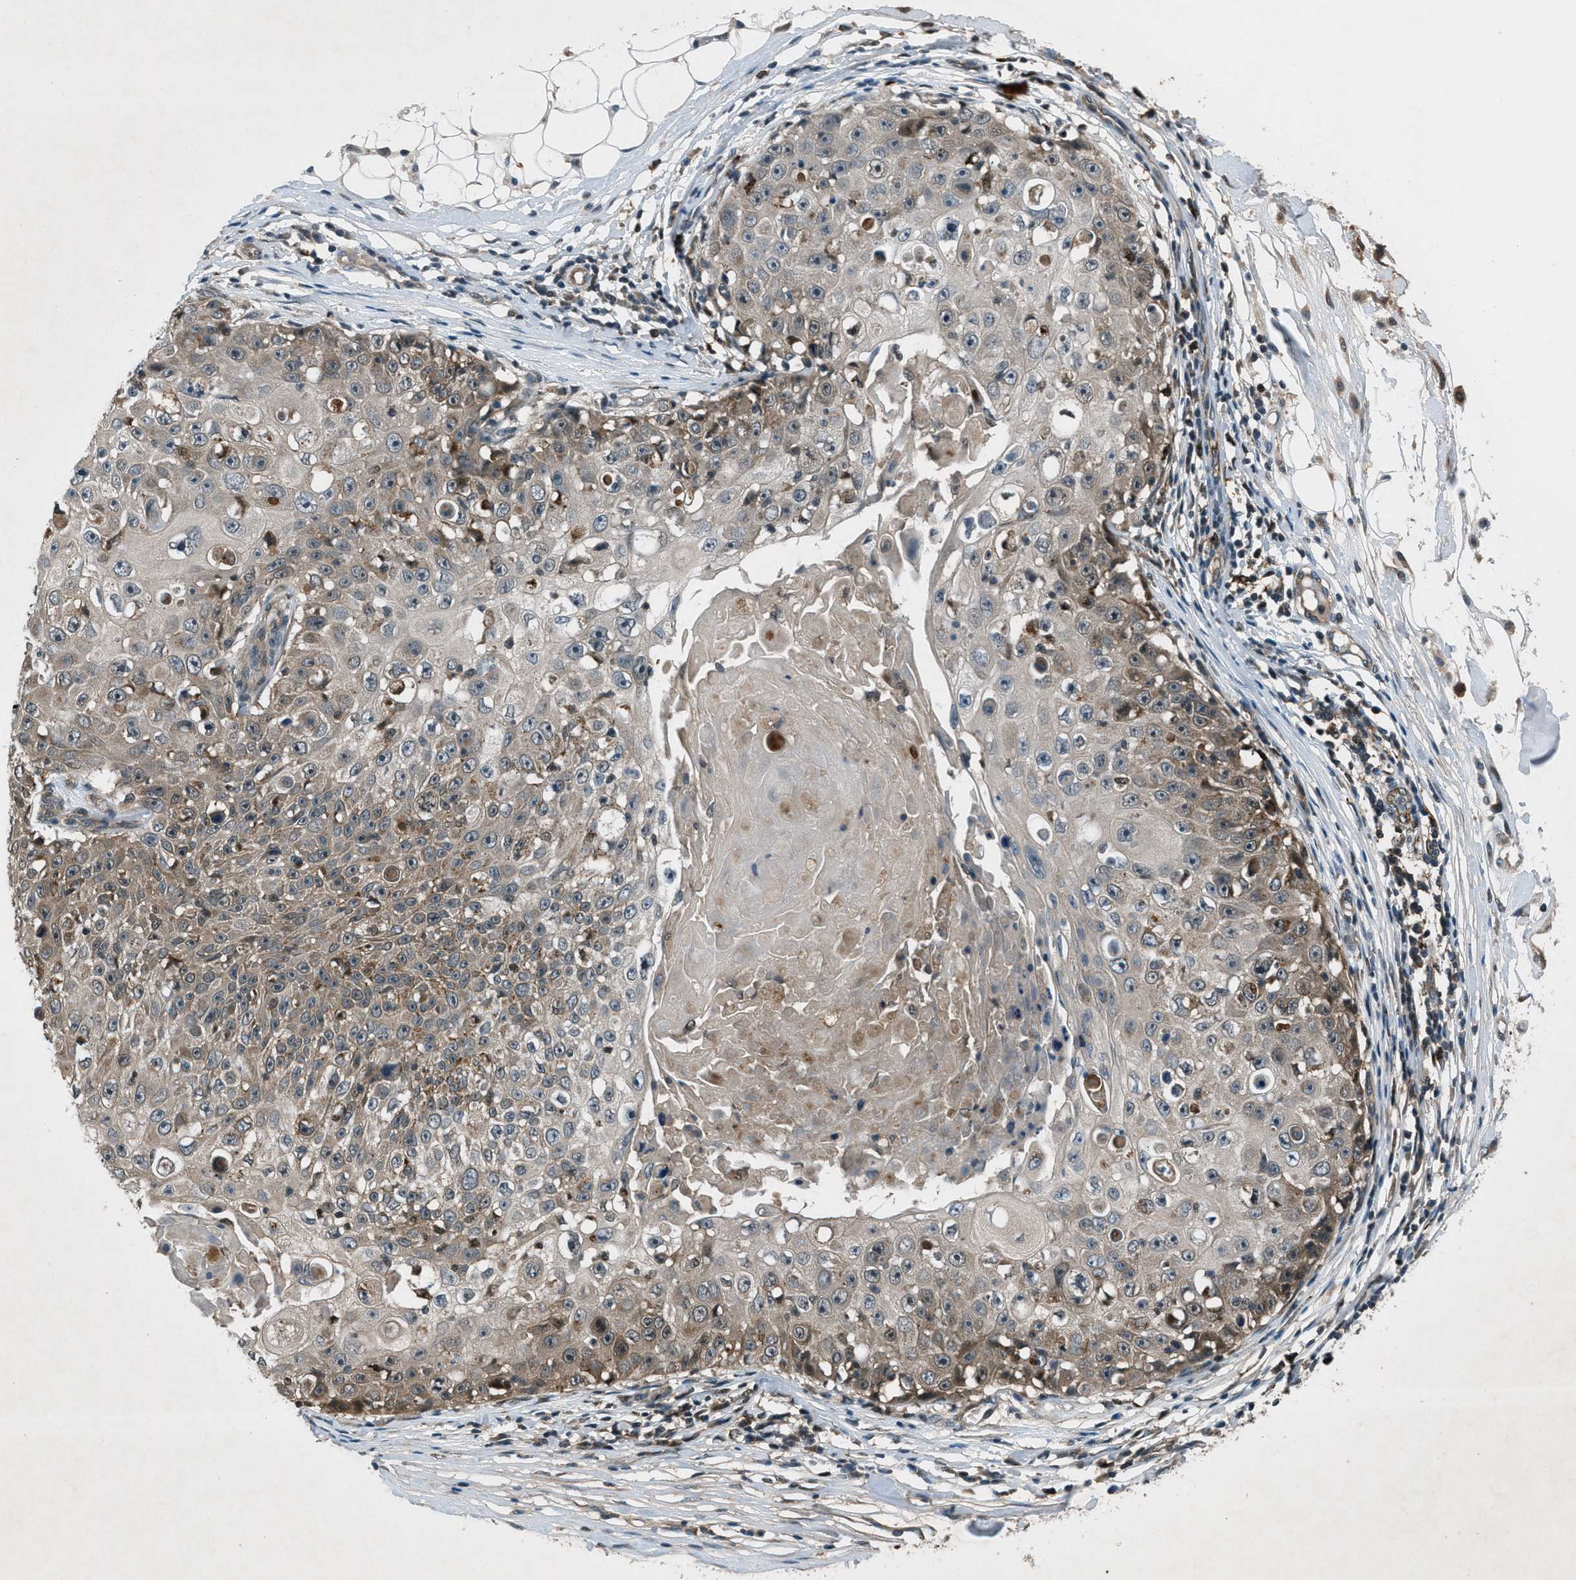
{"staining": {"intensity": "weak", "quantity": "25%-75%", "location": "cytoplasmic/membranous"}, "tissue": "skin cancer", "cell_type": "Tumor cells", "image_type": "cancer", "snomed": [{"axis": "morphology", "description": "Squamous cell carcinoma, NOS"}, {"axis": "topography", "description": "Skin"}], "caption": "Skin squamous cell carcinoma was stained to show a protein in brown. There is low levels of weak cytoplasmic/membranous expression in about 25%-75% of tumor cells.", "gene": "EPSTI1", "patient": {"sex": "male", "age": 86}}